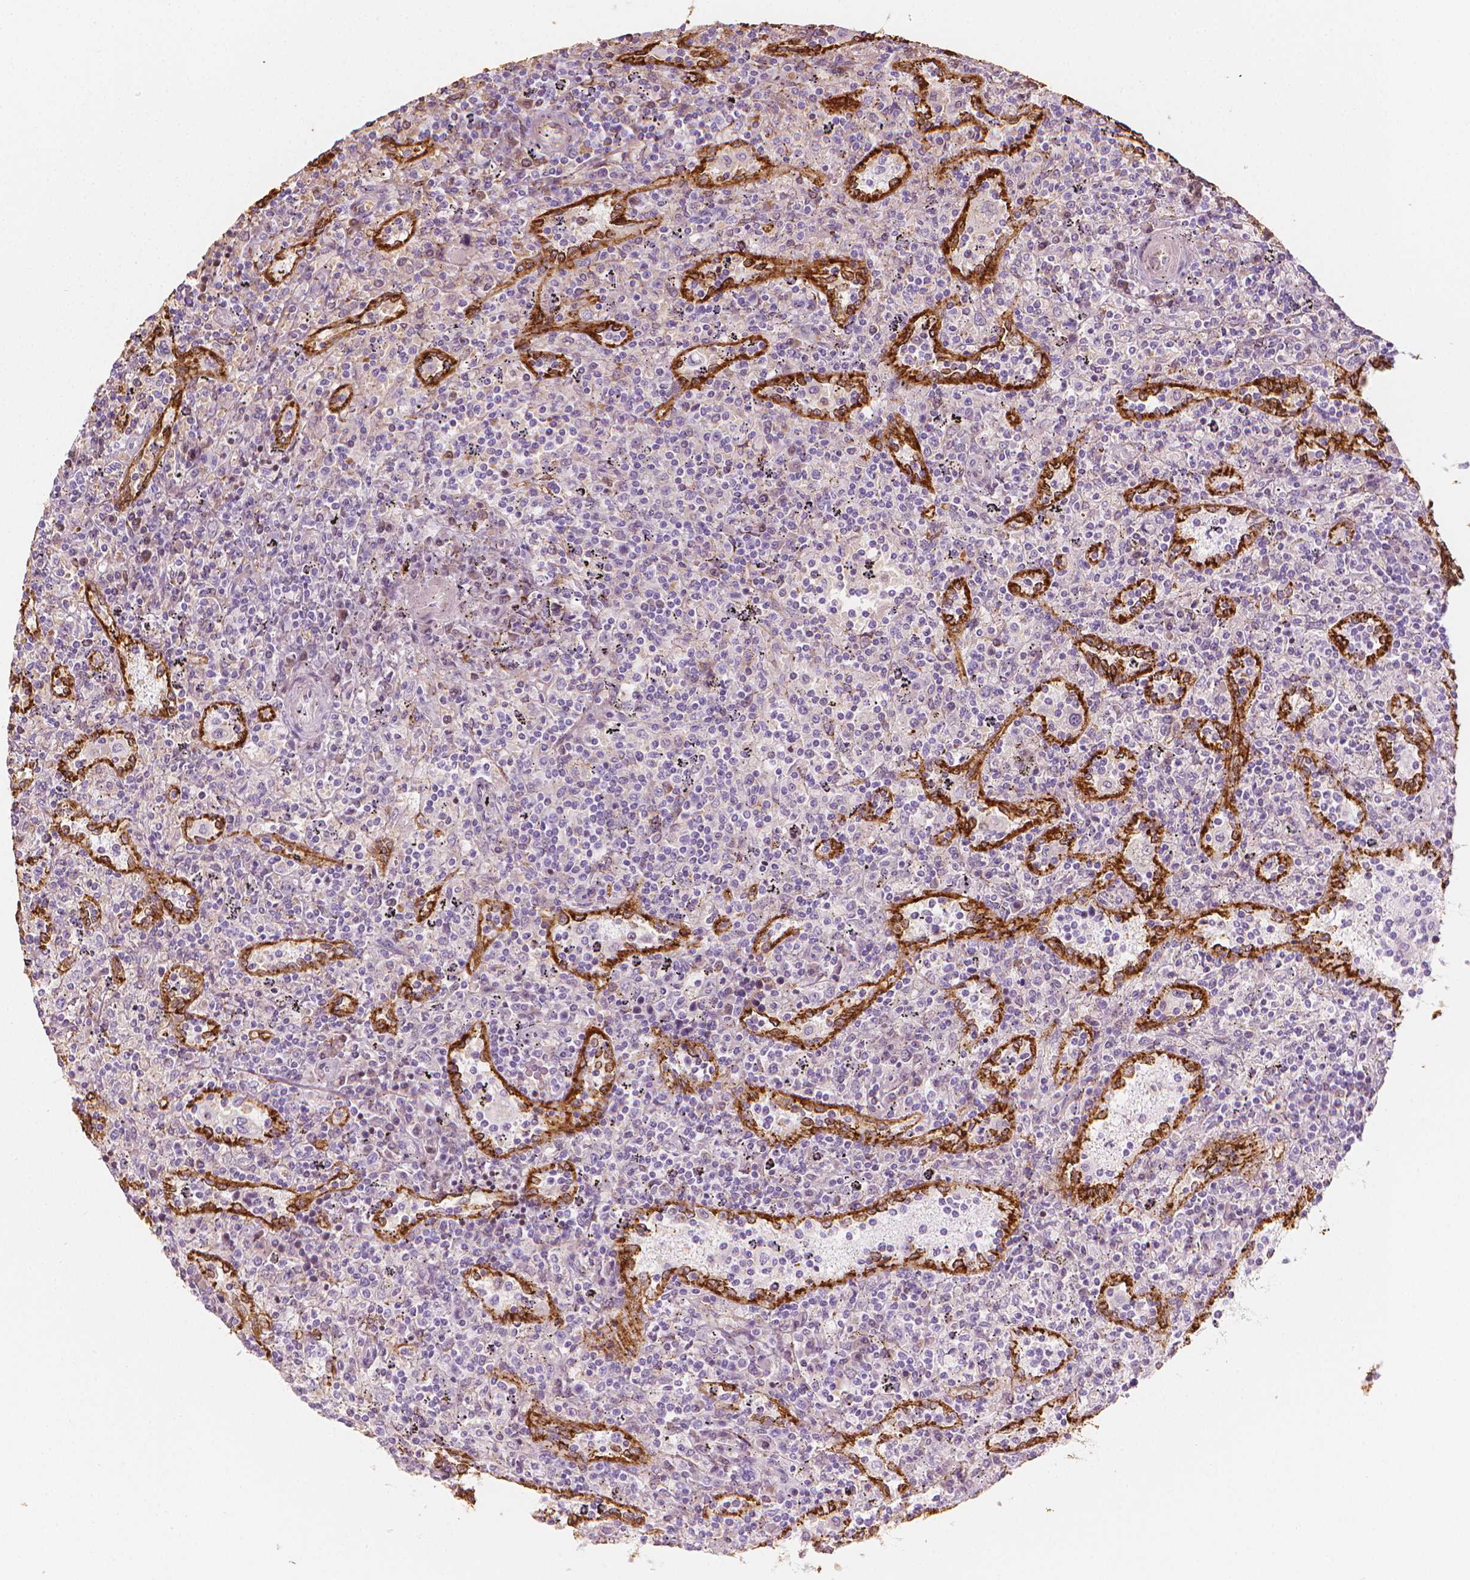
{"staining": {"intensity": "negative", "quantity": "none", "location": "none"}, "tissue": "lymphoma", "cell_type": "Tumor cells", "image_type": "cancer", "snomed": [{"axis": "morphology", "description": "Malignant lymphoma, non-Hodgkin's type, Low grade"}, {"axis": "topography", "description": "Spleen"}], "caption": "A photomicrograph of human lymphoma is negative for staining in tumor cells.", "gene": "CES1", "patient": {"sex": "male", "age": 62}}